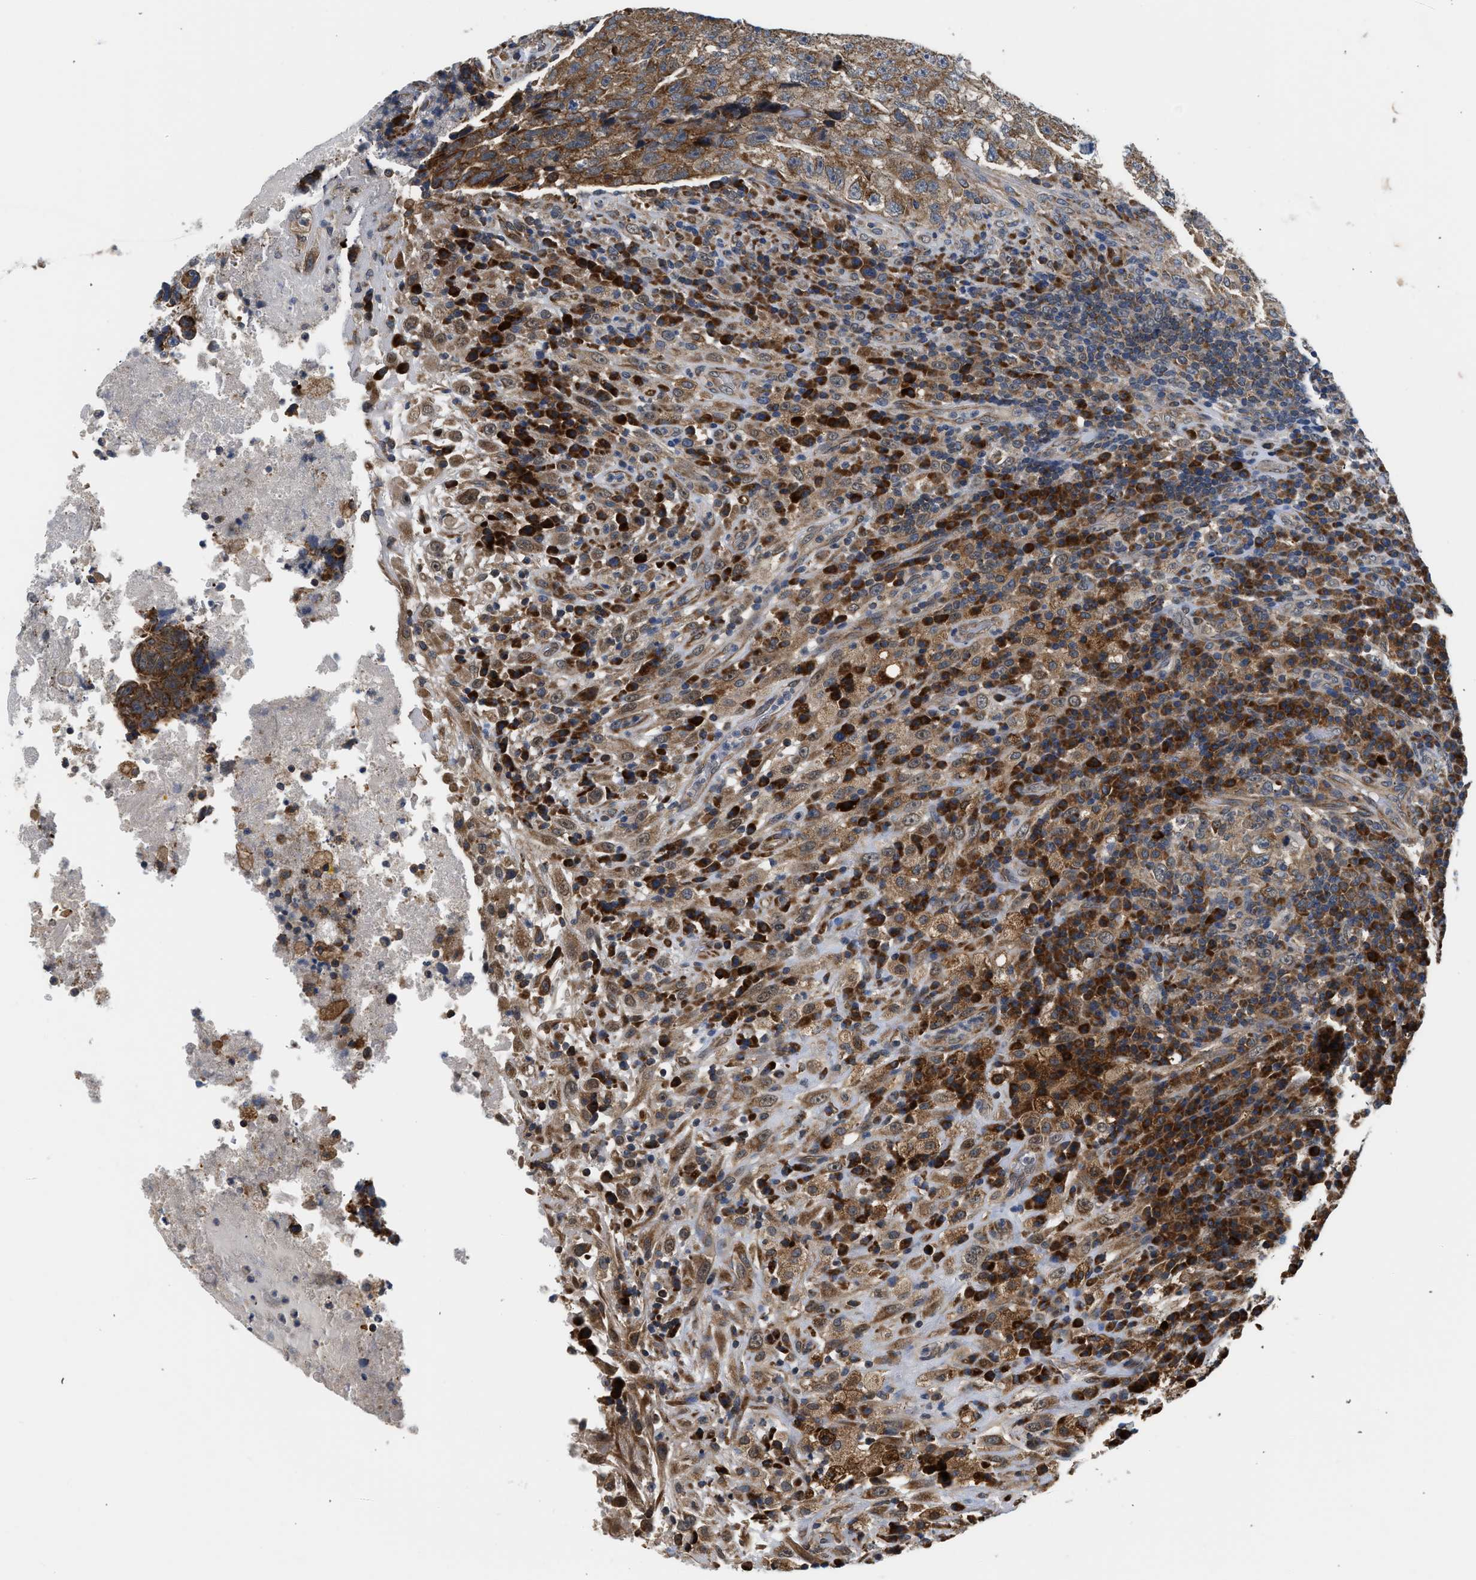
{"staining": {"intensity": "moderate", "quantity": ">75%", "location": "cytoplasmic/membranous"}, "tissue": "testis cancer", "cell_type": "Tumor cells", "image_type": "cancer", "snomed": [{"axis": "morphology", "description": "Necrosis, NOS"}, {"axis": "morphology", "description": "Carcinoma, Embryonal, NOS"}, {"axis": "topography", "description": "Testis"}], "caption": "Moderate cytoplasmic/membranous positivity is present in about >75% of tumor cells in testis cancer.", "gene": "POLG2", "patient": {"sex": "male", "age": 19}}